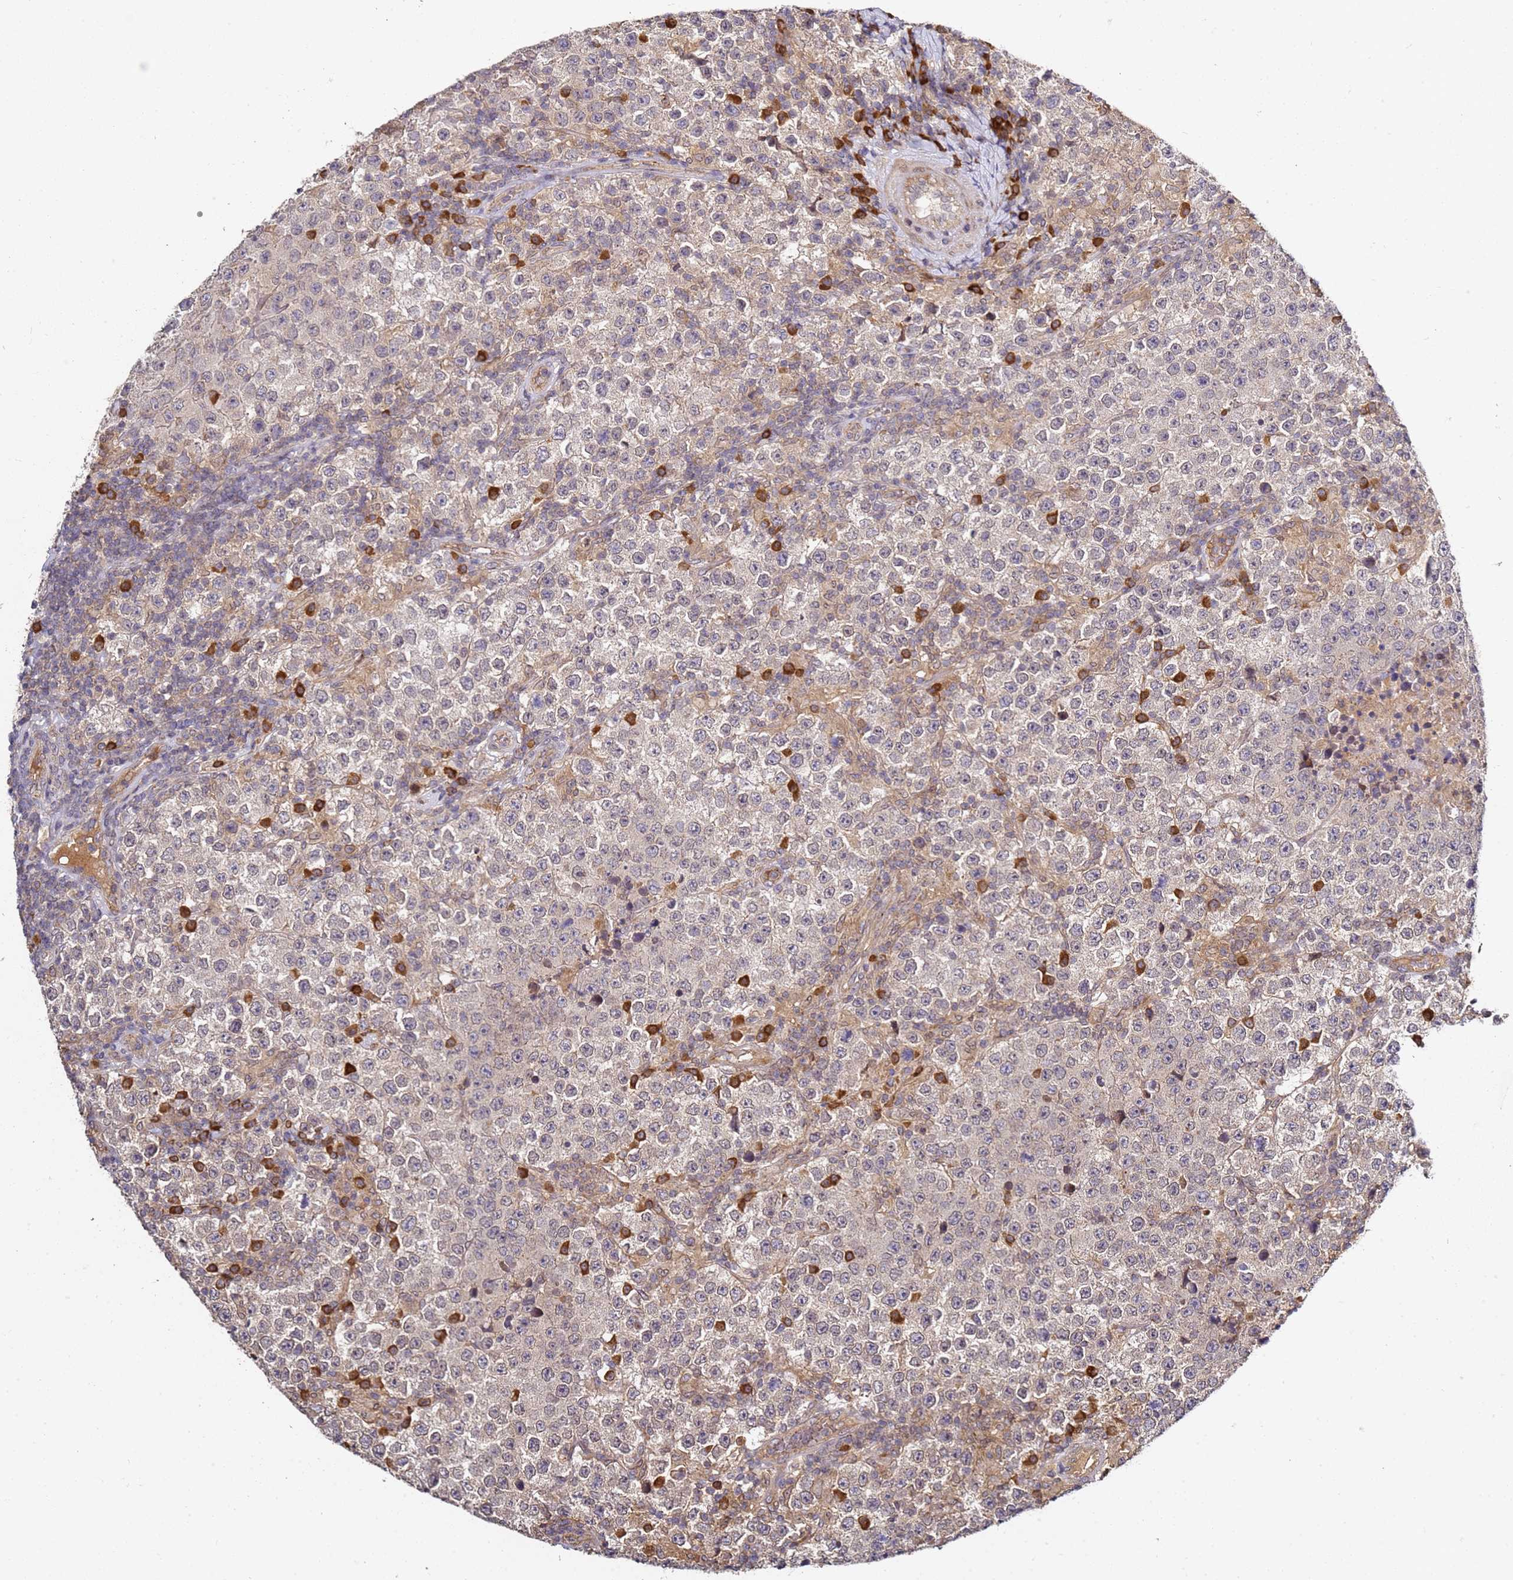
{"staining": {"intensity": "weak", "quantity": "<25%", "location": "cytoplasmic/membranous"}, "tissue": "testis cancer", "cell_type": "Tumor cells", "image_type": "cancer", "snomed": [{"axis": "morphology", "description": "Seminoma, NOS"}, {"axis": "morphology", "description": "Carcinoma, Embryonal, NOS"}, {"axis": "topography", "description": "Testis"}], "caption": "Human testis seminoma stained for a protein using IHC shows no staining in tumor cells.", "gene": "OSBPL2", "patient": {"sex": "male", "age": 41}}